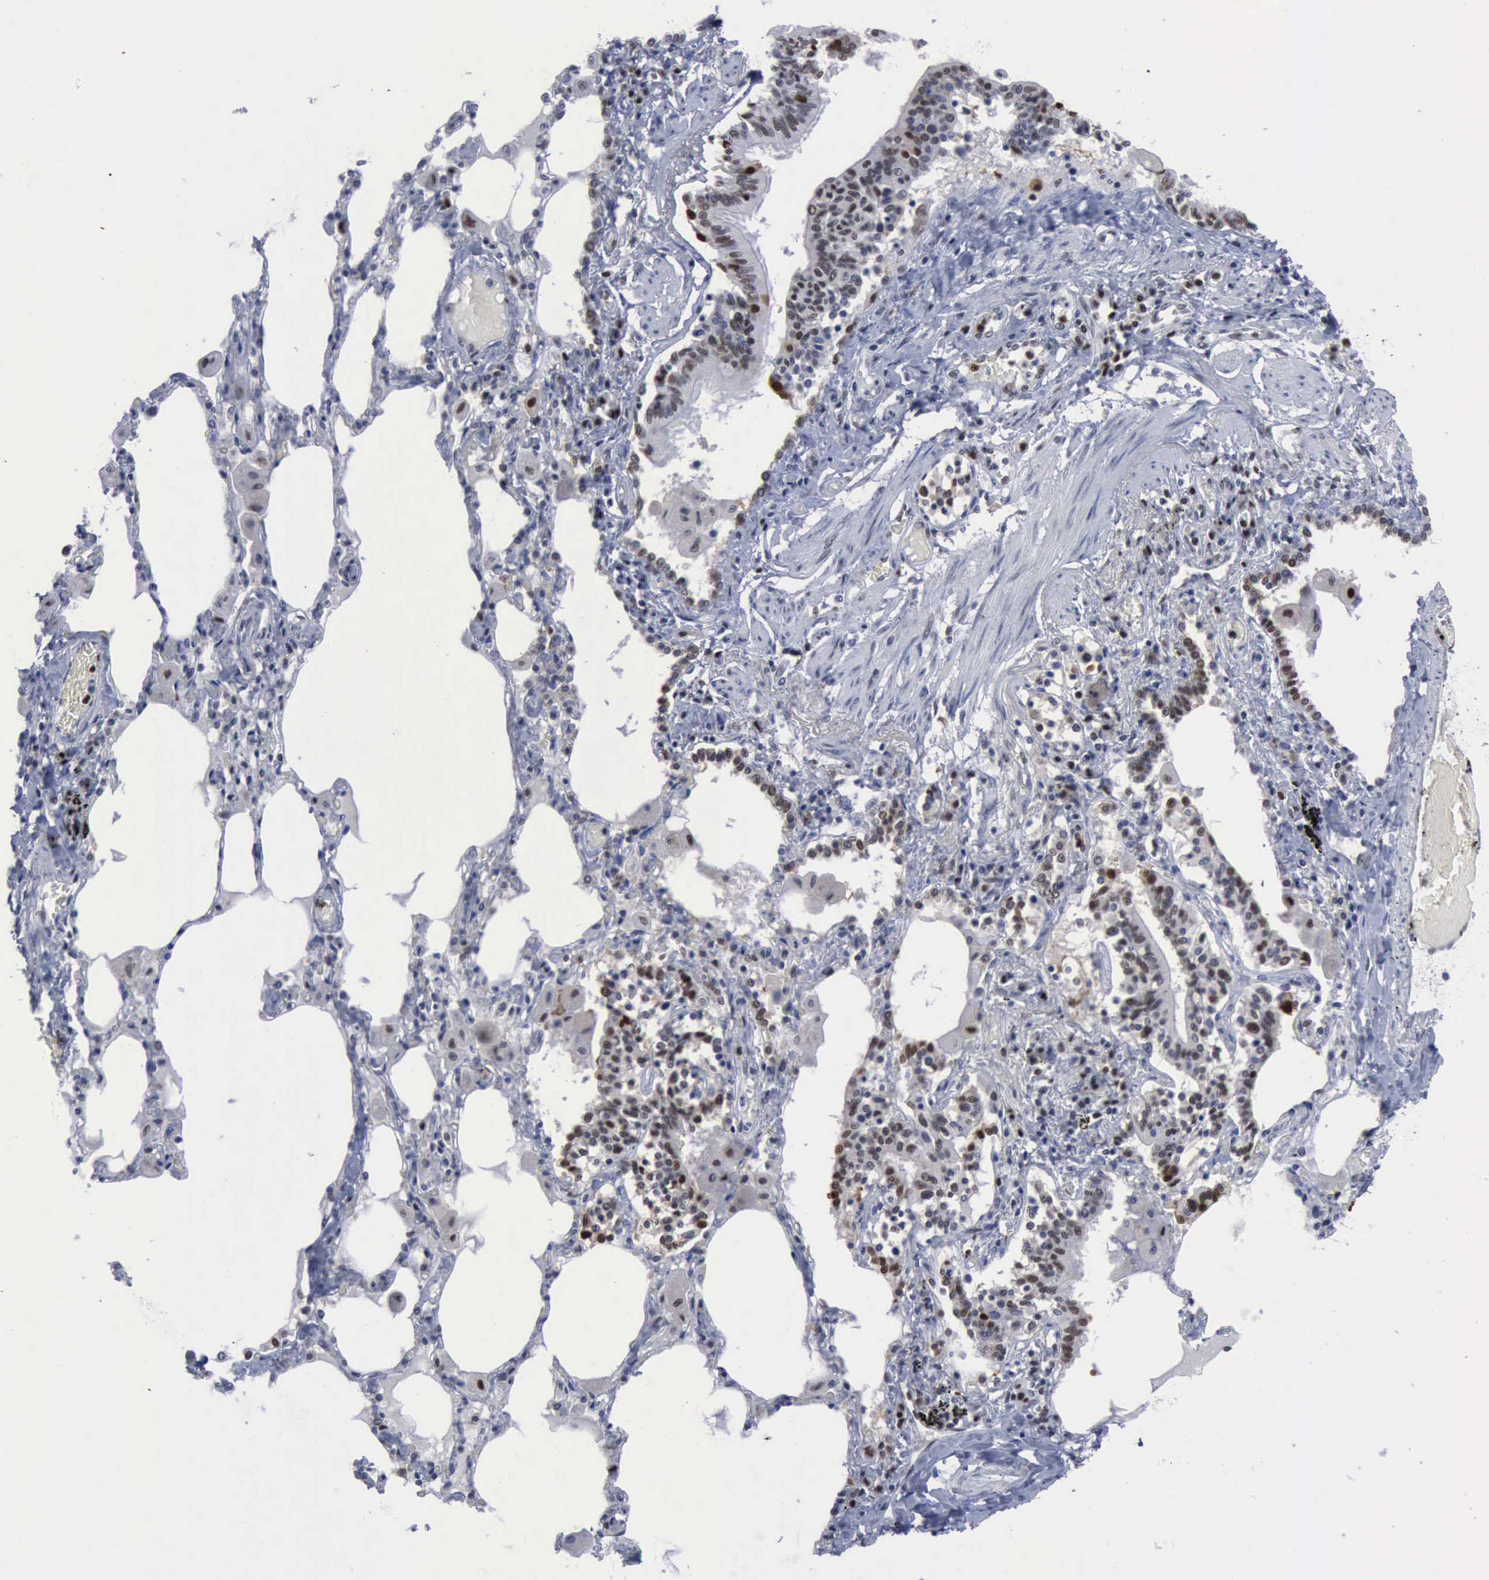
{"staining": {"intensity": "weak", "quantity": "25%-75%", "location": "nuclear"}, "tissue": "bronchus", "cell_type": "Respiratory epithelial cells", "image_type": "normal", "snomed": [{"axis": "morphology", "description": "Normal tissue, NOS"}, {"axis": "morphology", "description": "Squamous cell carcinoma, NOS"}, {"axis": "topography", "description": "Bronchus"}, {"axis": "topography", "description": "Lung"}], "caption": "Immunohistochemical staining of benign human bronchus displays weak nuclear protein expression in about 25%-75% of respiratory epithelial cells.", "gene": "PCNA", "patient": {"sex": "female", "age": 47}}